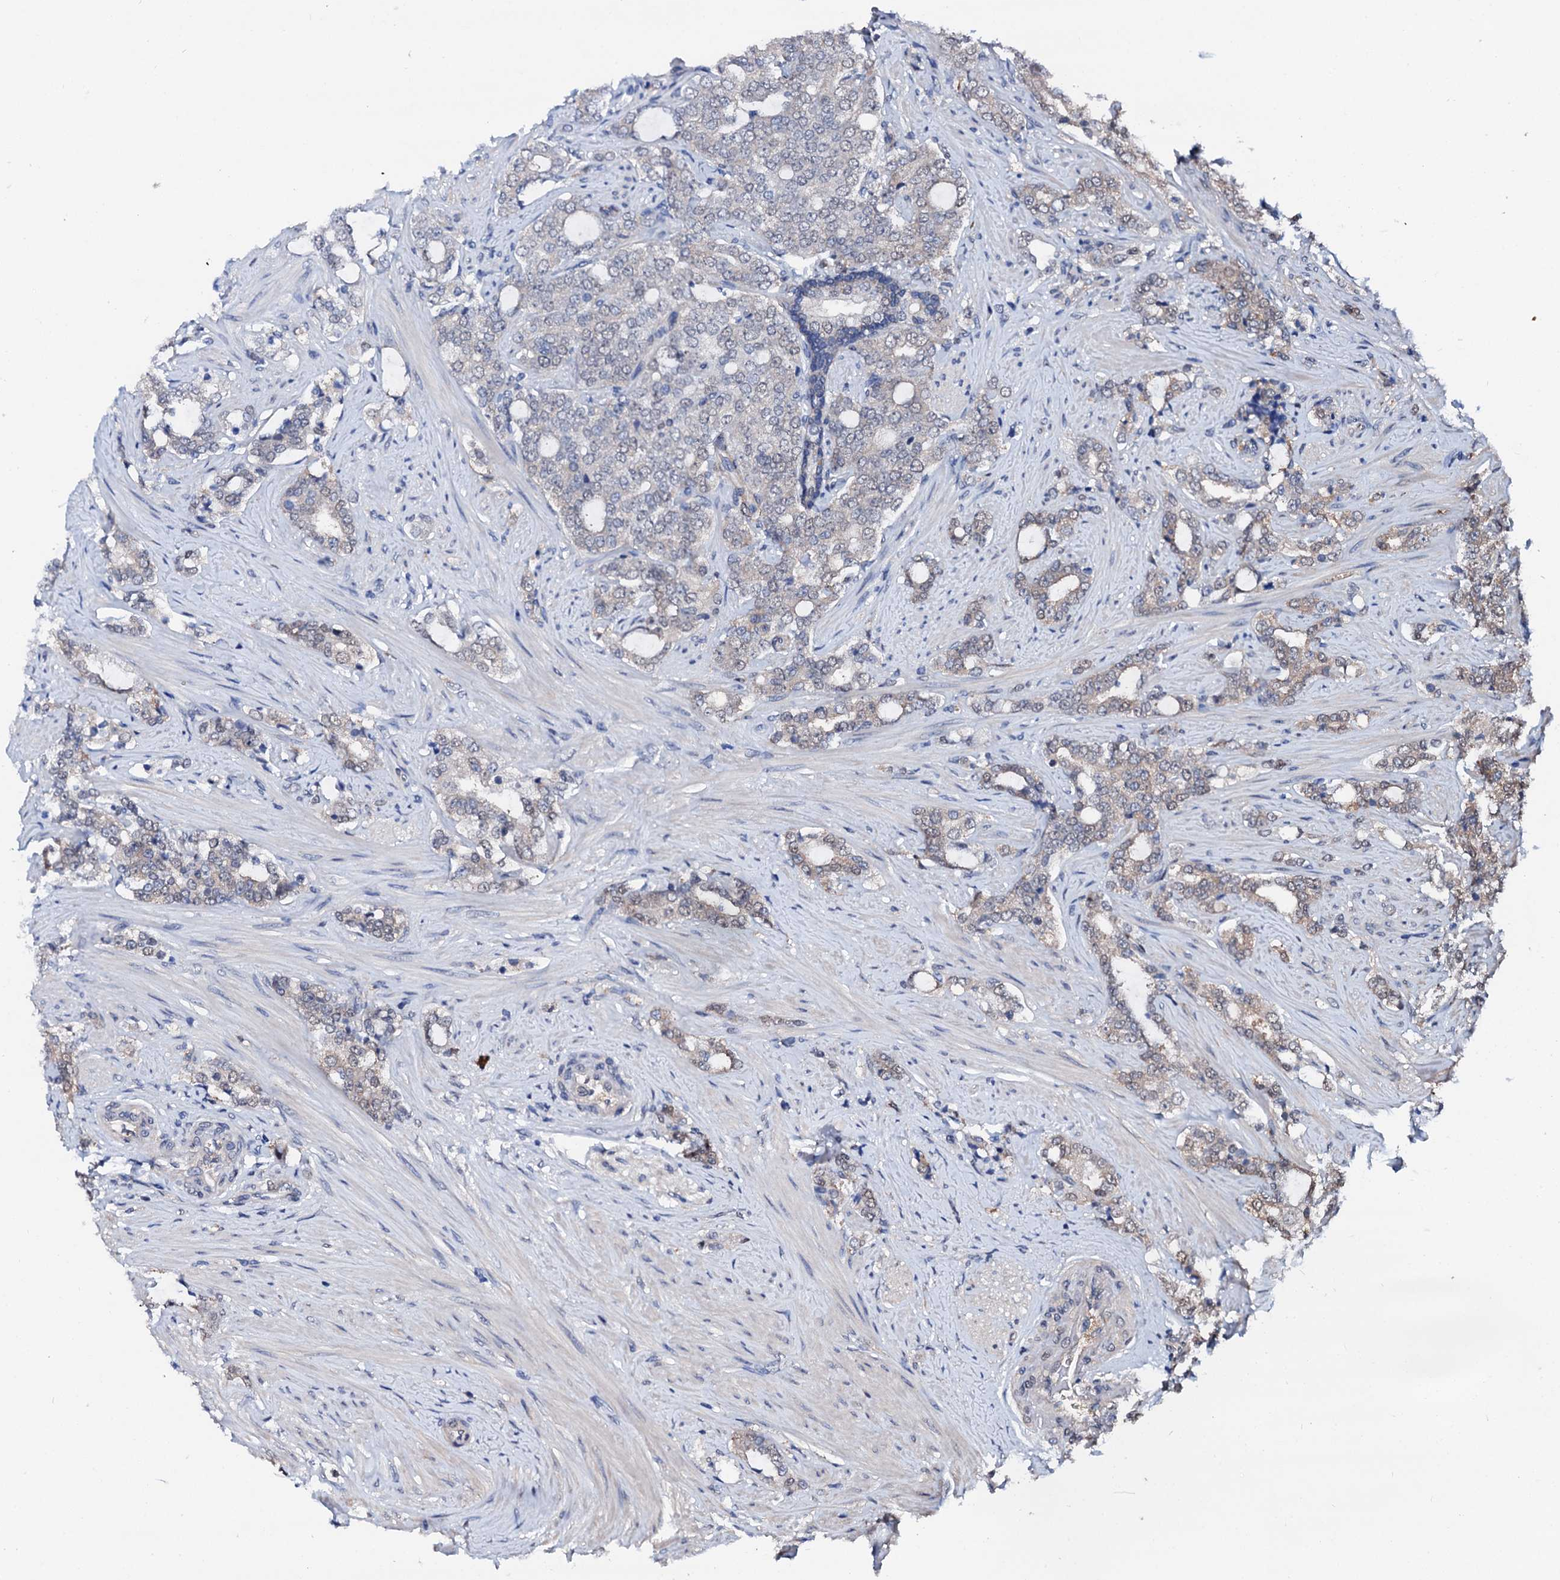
{"staining": {"intensity": "weak", "quantity": "<25%", "location": "cytoplasmic/membranous"}, "tissue": "prostate cancer", "cell_type": "Tumor cells", "image_type": "cancer", "snomed": [{"axis": "morphology", "description": "Adenocarcinoma, High grade"}, {"axis": "topography", "description": "Prostate"}], "caption": "IHC of prostate adenocarcinoma (high-grade) shows no expression in tumor cells.", "gene": "CSN2", "patient": {"sex": "male", "age": 64}}